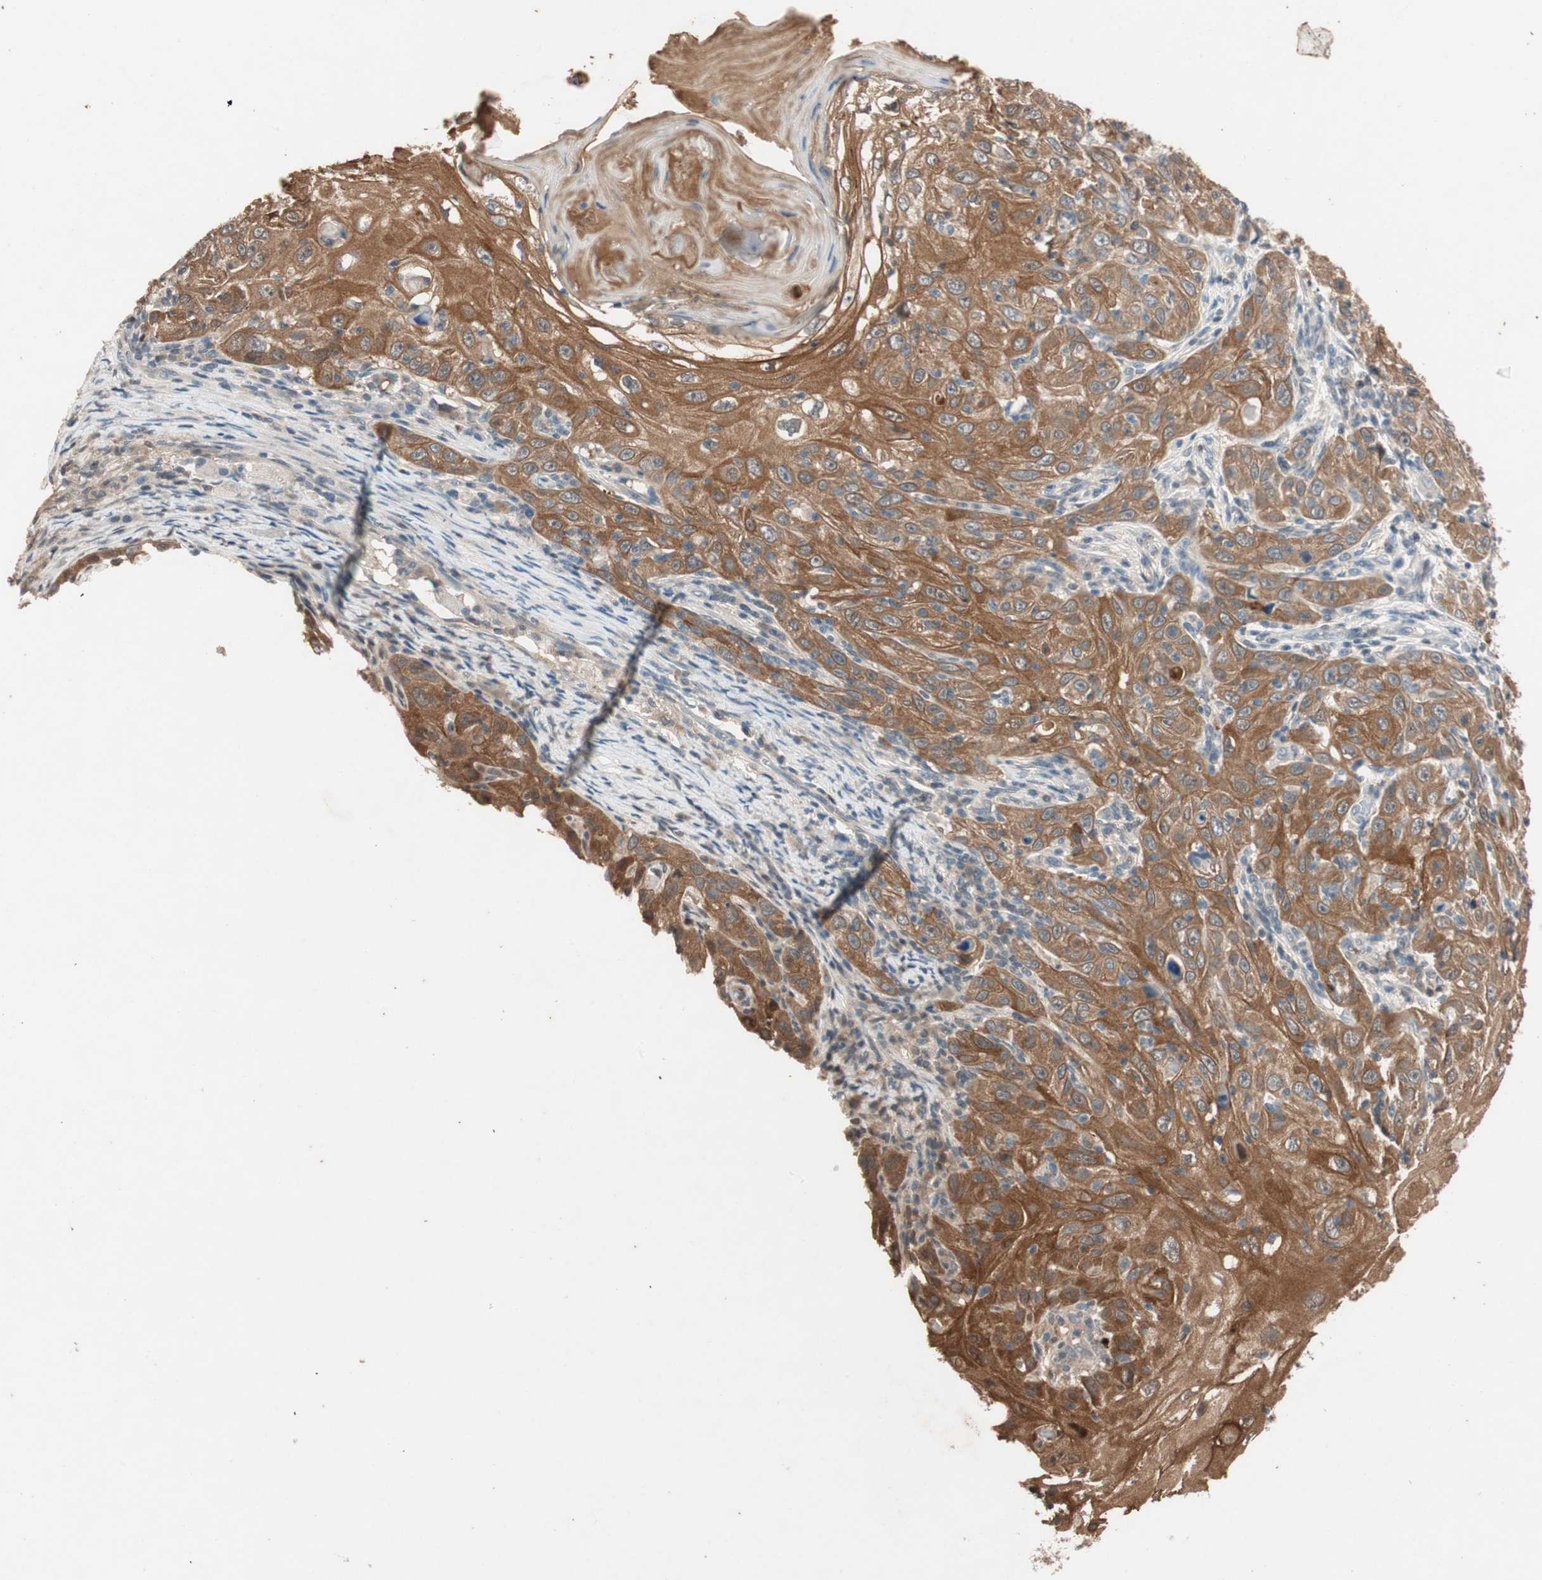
{"staining": {"intensity": "moderate", "quantity": ">75%", "location": "cytoplasmic/membranous"}, "tissue": "skin cancer", "cell_type": "Tumor cells", "image_type": "cancer", "snomed": [{"axis": "morphology", "description": "Squamous cell carcinoma, NOS"}, {"axis": "topography", "description": "Skin"}], "caption": "Tumor cells exhibit medium levels of moderate cytoplasmic/membranous staining in about >75% of cells in human skin squamous cell carcinoma.", "gene": "SERPINB5", "patient": {"sex": "female", "age": 88}}